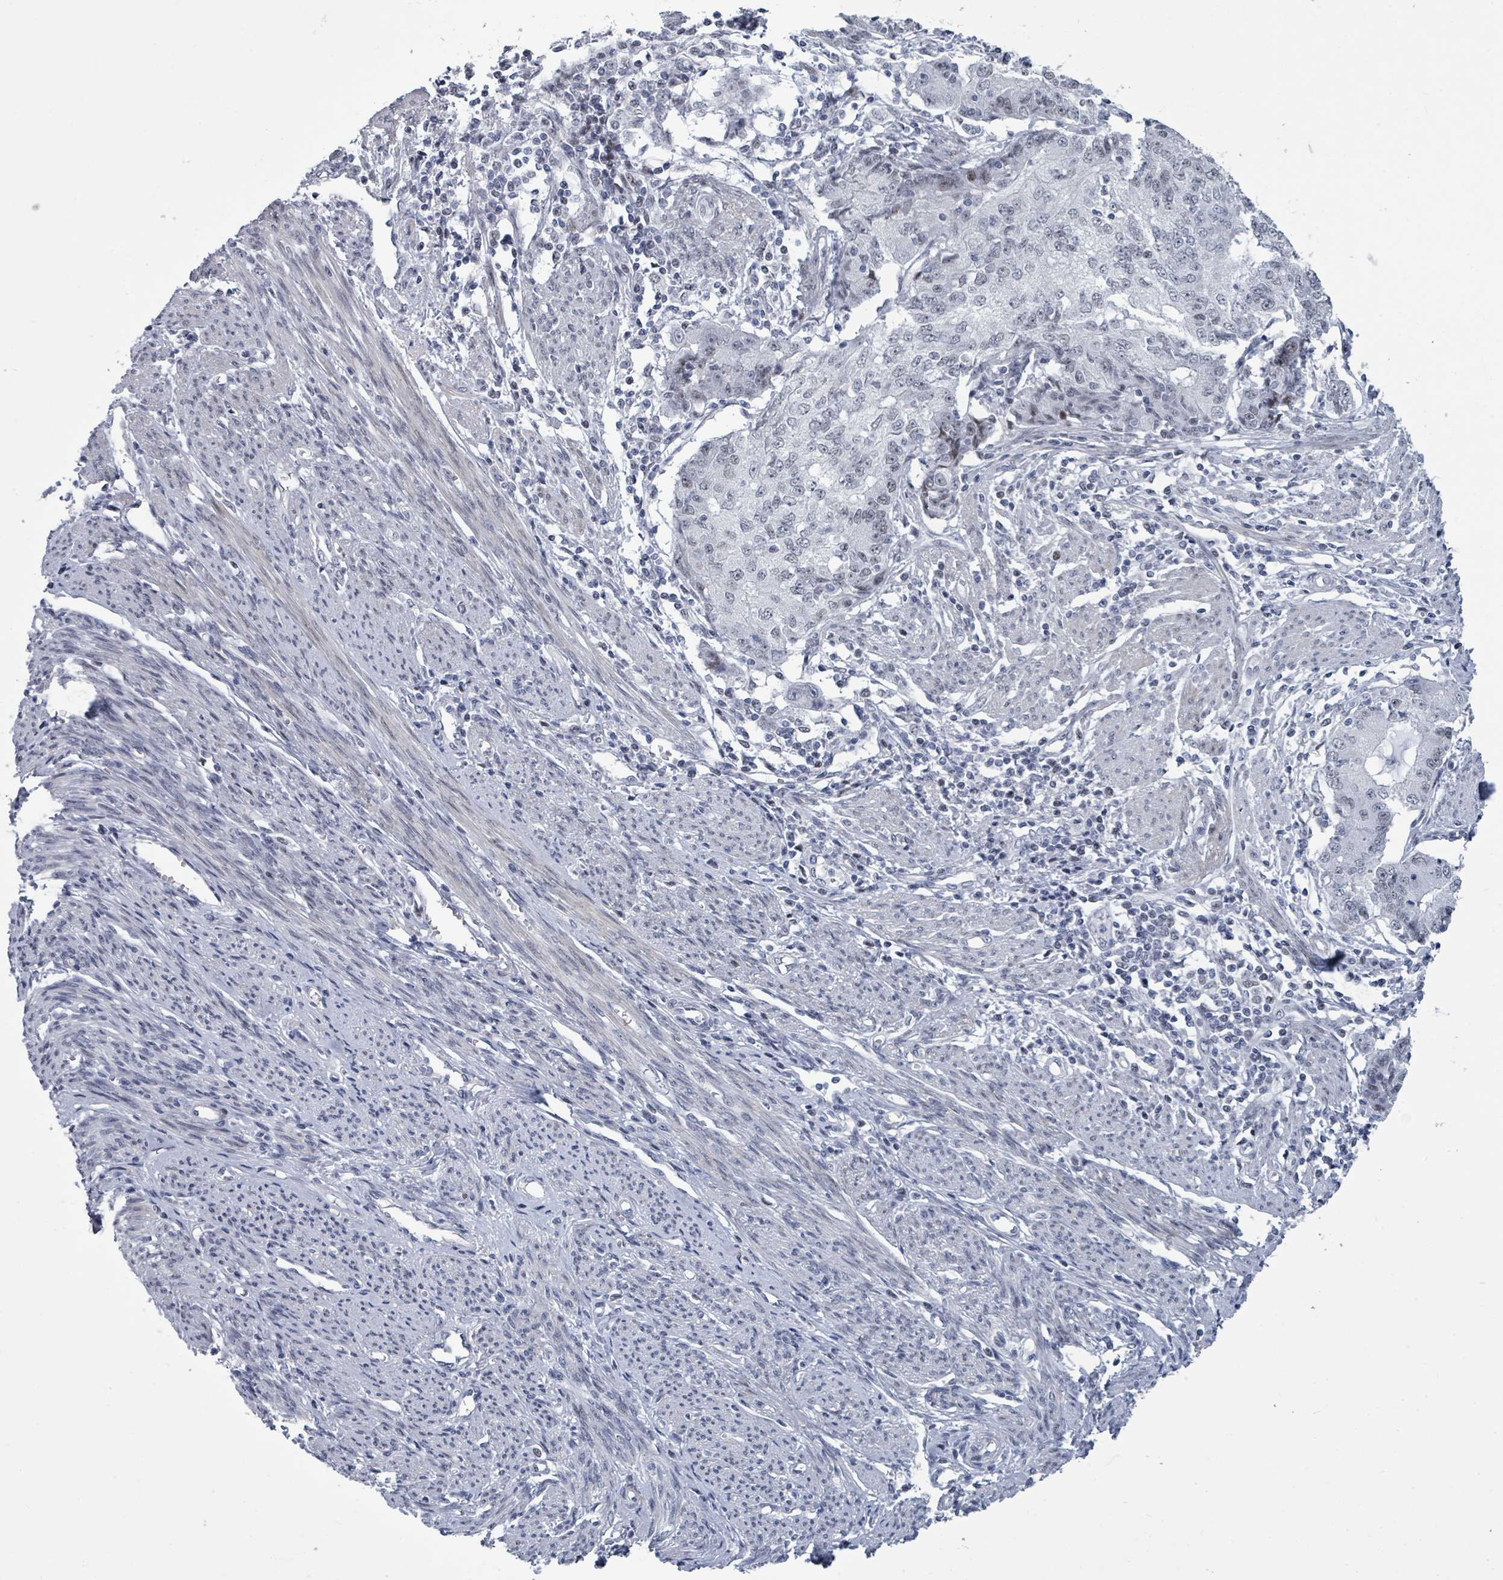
{"staining": {"intensity": "negative", "quantity": "none", "location": "none"}, "tissue": "endometrial cancer", "cell_type": "Tumor cells", "image_type": "cancer", "snomed": [{"axis": "morphology", "description": "Adenocarcinoma, NOS"}, {"axis": "topography", "description": "Endometrium"}], "caption": "This histopathology image is of endometrial cancer (adenocarcinoma) stained with immunohistochemistry (IHC) to label a protein in brown with the nuclei are counter-stained blue. There is no staining in tumor cells. (DAB (3,3'-diaminobenzidine) immunohistochemistry (IHC) visualized using brightfield microscopy, high magnification).", "gene": "CT45A5", "patient": {"sex": "female", "age": 56}}